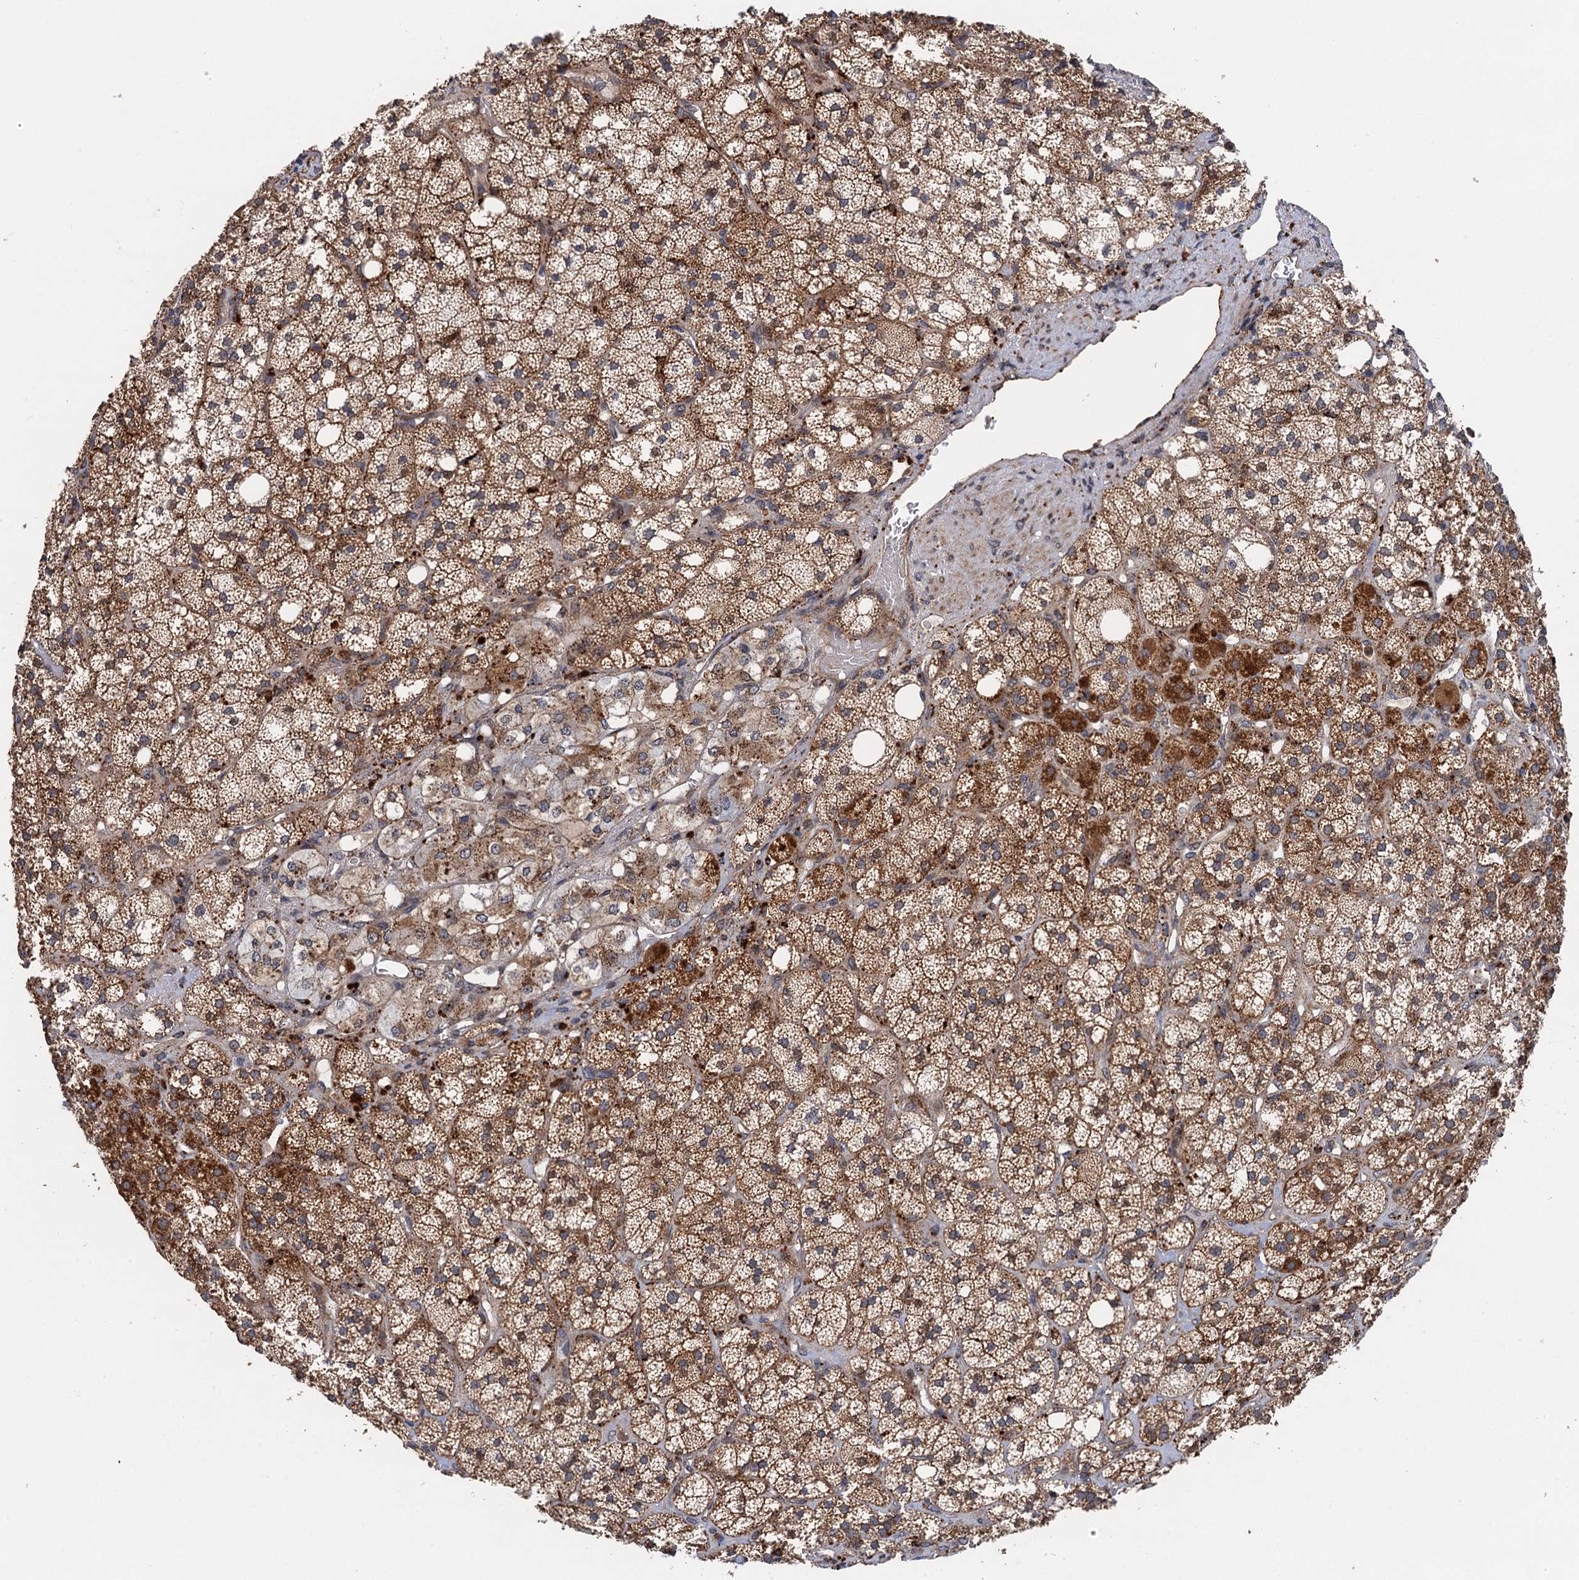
{"staining": {"intensity": "moderate", "quantity": "25%-75%", "location": "cytoplasmic/membranous"}, "tissue": "adrenal gland", "cell_type": "Glandular cells", "image_type": "normal", "snomed": [{"axis": "morphology", "description": "Normal tissue, NOS"}, {"axis": "topography", "description": "Adrenal gland"}], "caption": "A brown stain labels moderate cytoplasmic/membranous expression of a protein in glandular cells of normal human adrenal gland. (DAB (3,3'-diaminobenzidine) = brown stain, brightfield microscopy at high magnification).", "gene": "NLRP10", "patient": {"sex": "male", "age": 61}}